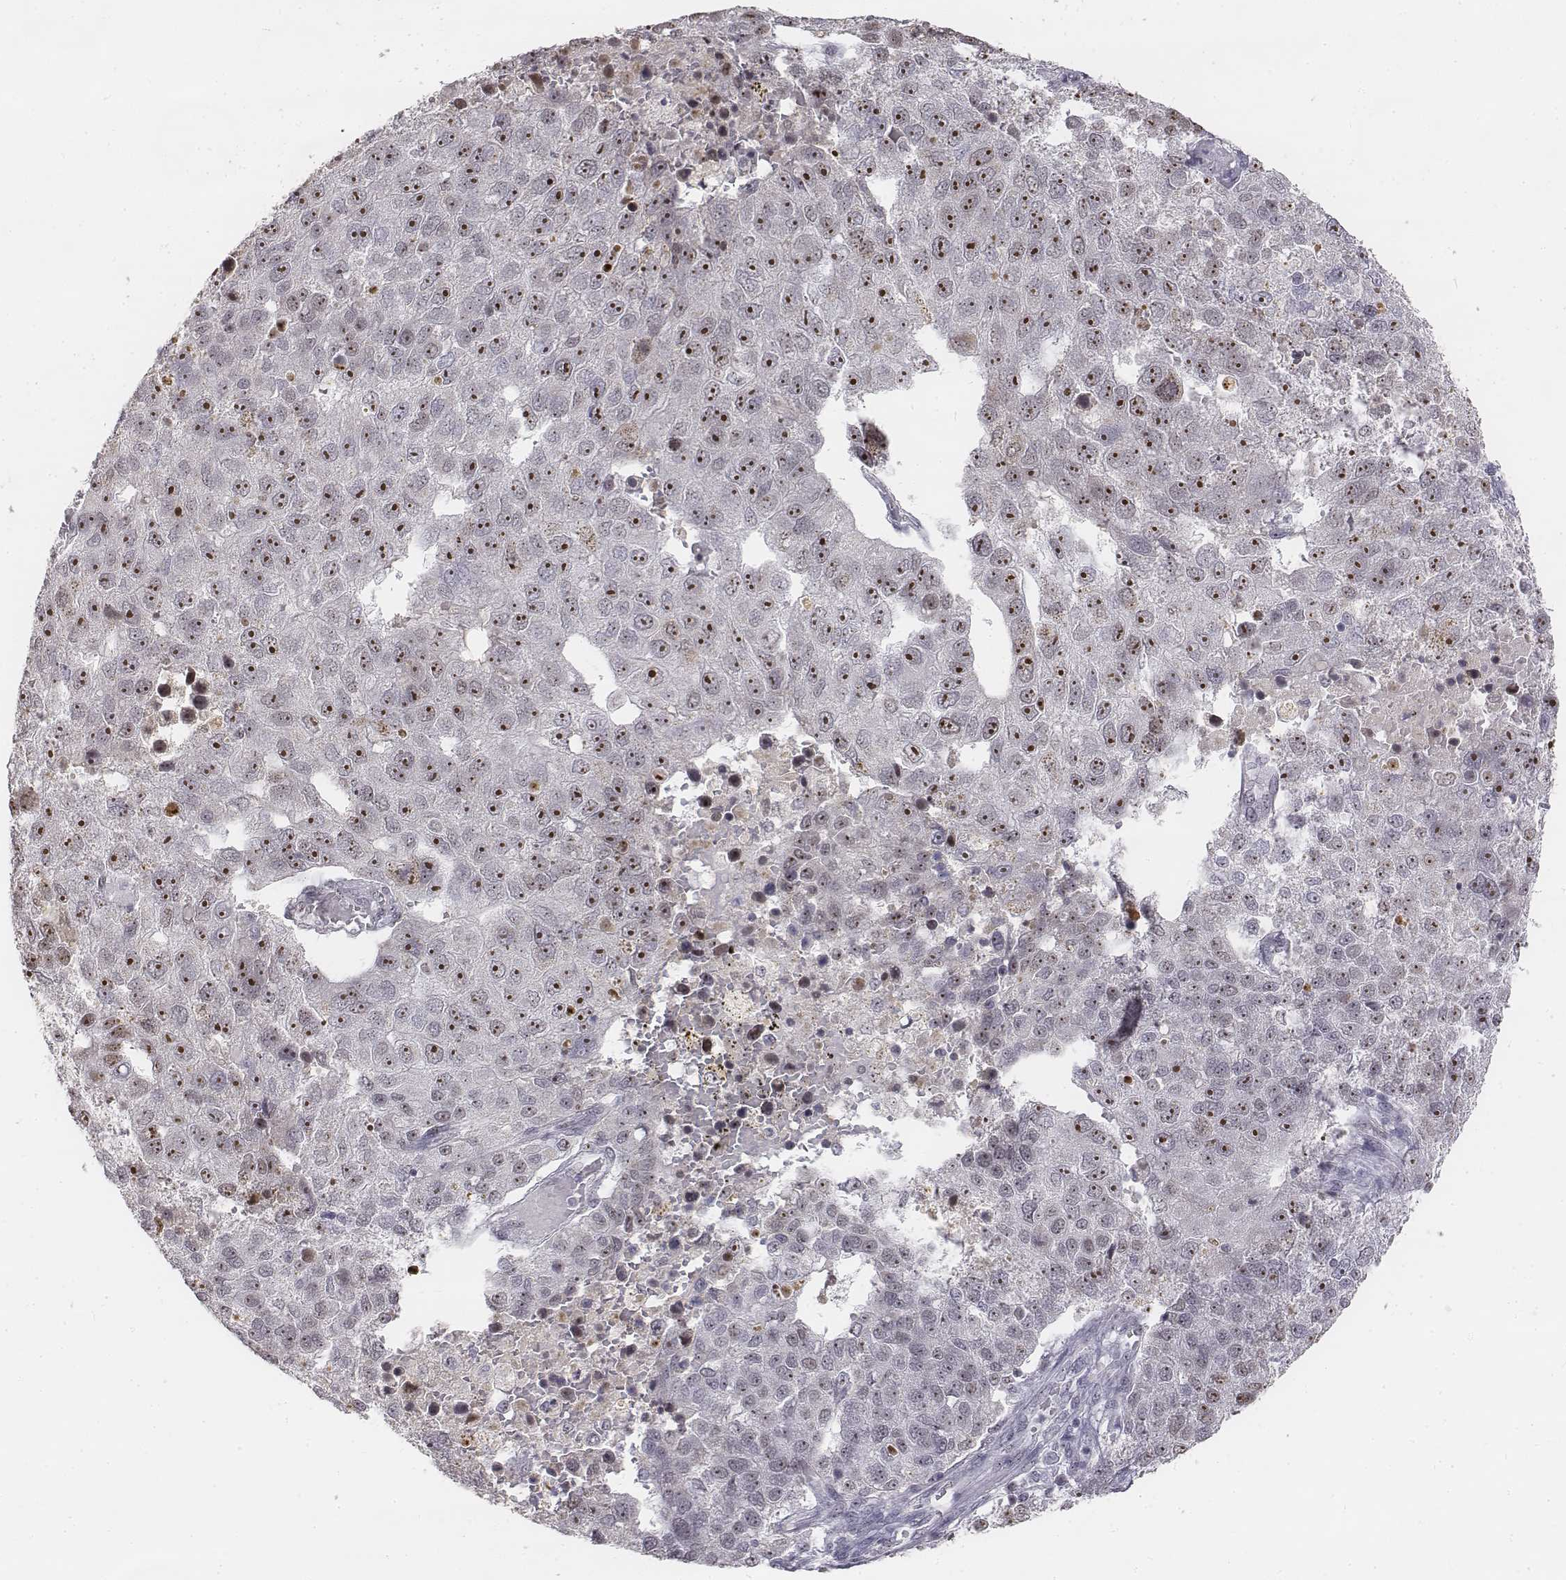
{"staining": {"intensity": "weak", "quantity": ">75%", "location": "nuclear"}, "tissue": "pancreatic cancer", "cell_type": "Tumor cells", "image_type": "cancer", "snomed": [{"axis": "morphology", "description": "Adenocarcinoma, NOS"}, {"axis": "topography", "description": "Pancreas"}], "caption": "Immunohistochemistry (IHC) of adenocarcinoma (pancreatic) demonstrates low levels of weak nuclear positivity in about >75% of tumor cells.", "gene": "PHF6", "patient": {"sex": "female", "age": 61}}